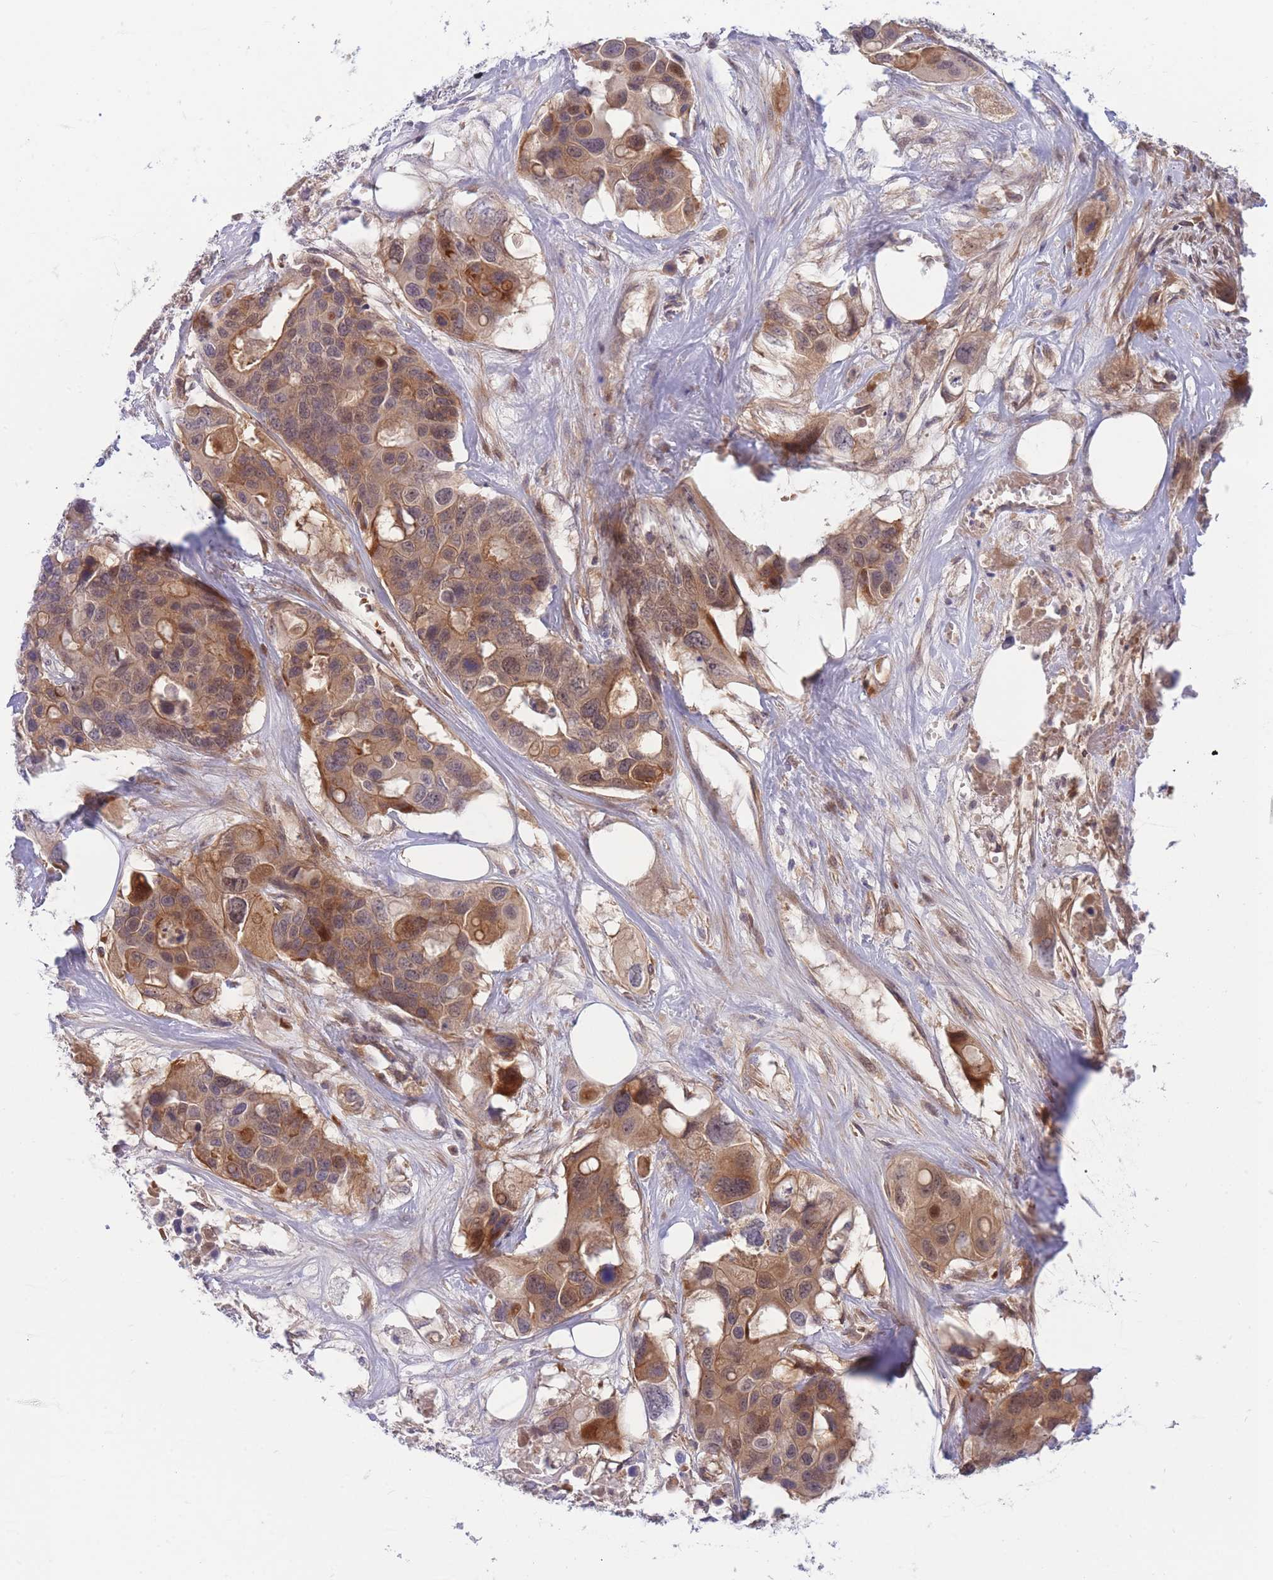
{"staining": {"intensity": "moderate", "quantity": ">75%", "location": "cytoplasmic/membranous"}, "tissue": "colorectal cancer", "cell_type": "Tumor cells", "image_type": "cancer", "snomed": [{"axis": "morphology", "description": "Adenocarcinoma, NOS"}, {"axis": "topography", "description": "Colon"}], "caption": "Immunohistochemical staining of human adenocarcinoma (colorectal) exhibits medium levels of moderate cytoplasmic/membranous expression in about >75% of tumor cells. The staining was performed using DAB, with brown indicating positive protein expression. Nuclei are stained blue with hematoxylin.", "gene": "APOL4", "patient": {"sex": "male", "age": 77}}